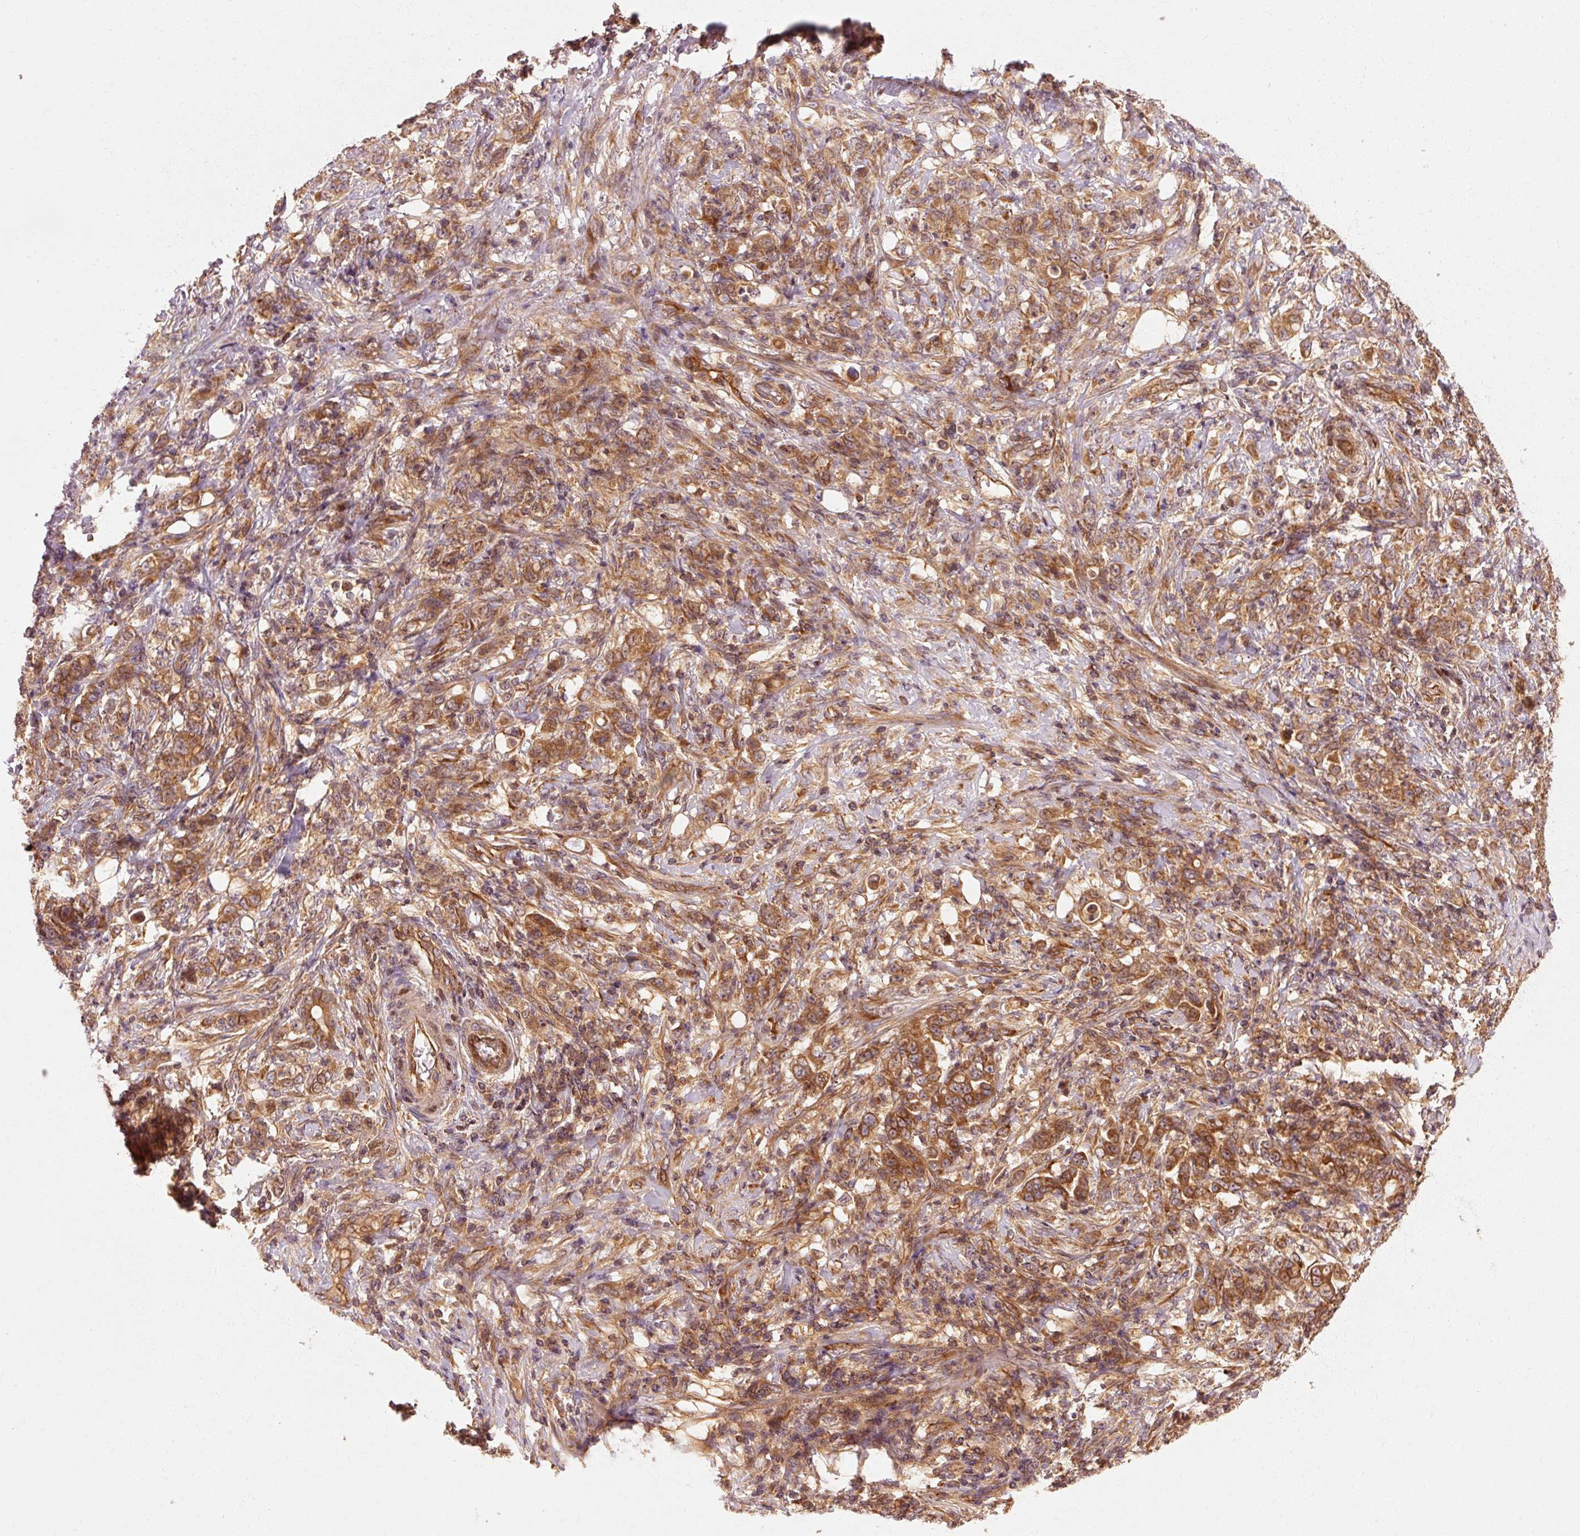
{"staining": {"intensity": "moderate", "quantity": ">75%", "location": "cytoplasmic/membranous"}, "tissue": "stomach cancer", "cell_type": "Tumor cells", "image_type": "cancer", "snomed": [{"axis": "morphology", "description": "Adenocarcinoma, NOS"}, {"axis": "topography", "description": "Stomach"}], "caption": "A brown stain highlights moderate cytoplasmic/membranous expression of a protein in human stomach cancer tumor cells.", "gene": "CTNNA1", "patient": {"sex": "female", "age": 79}}